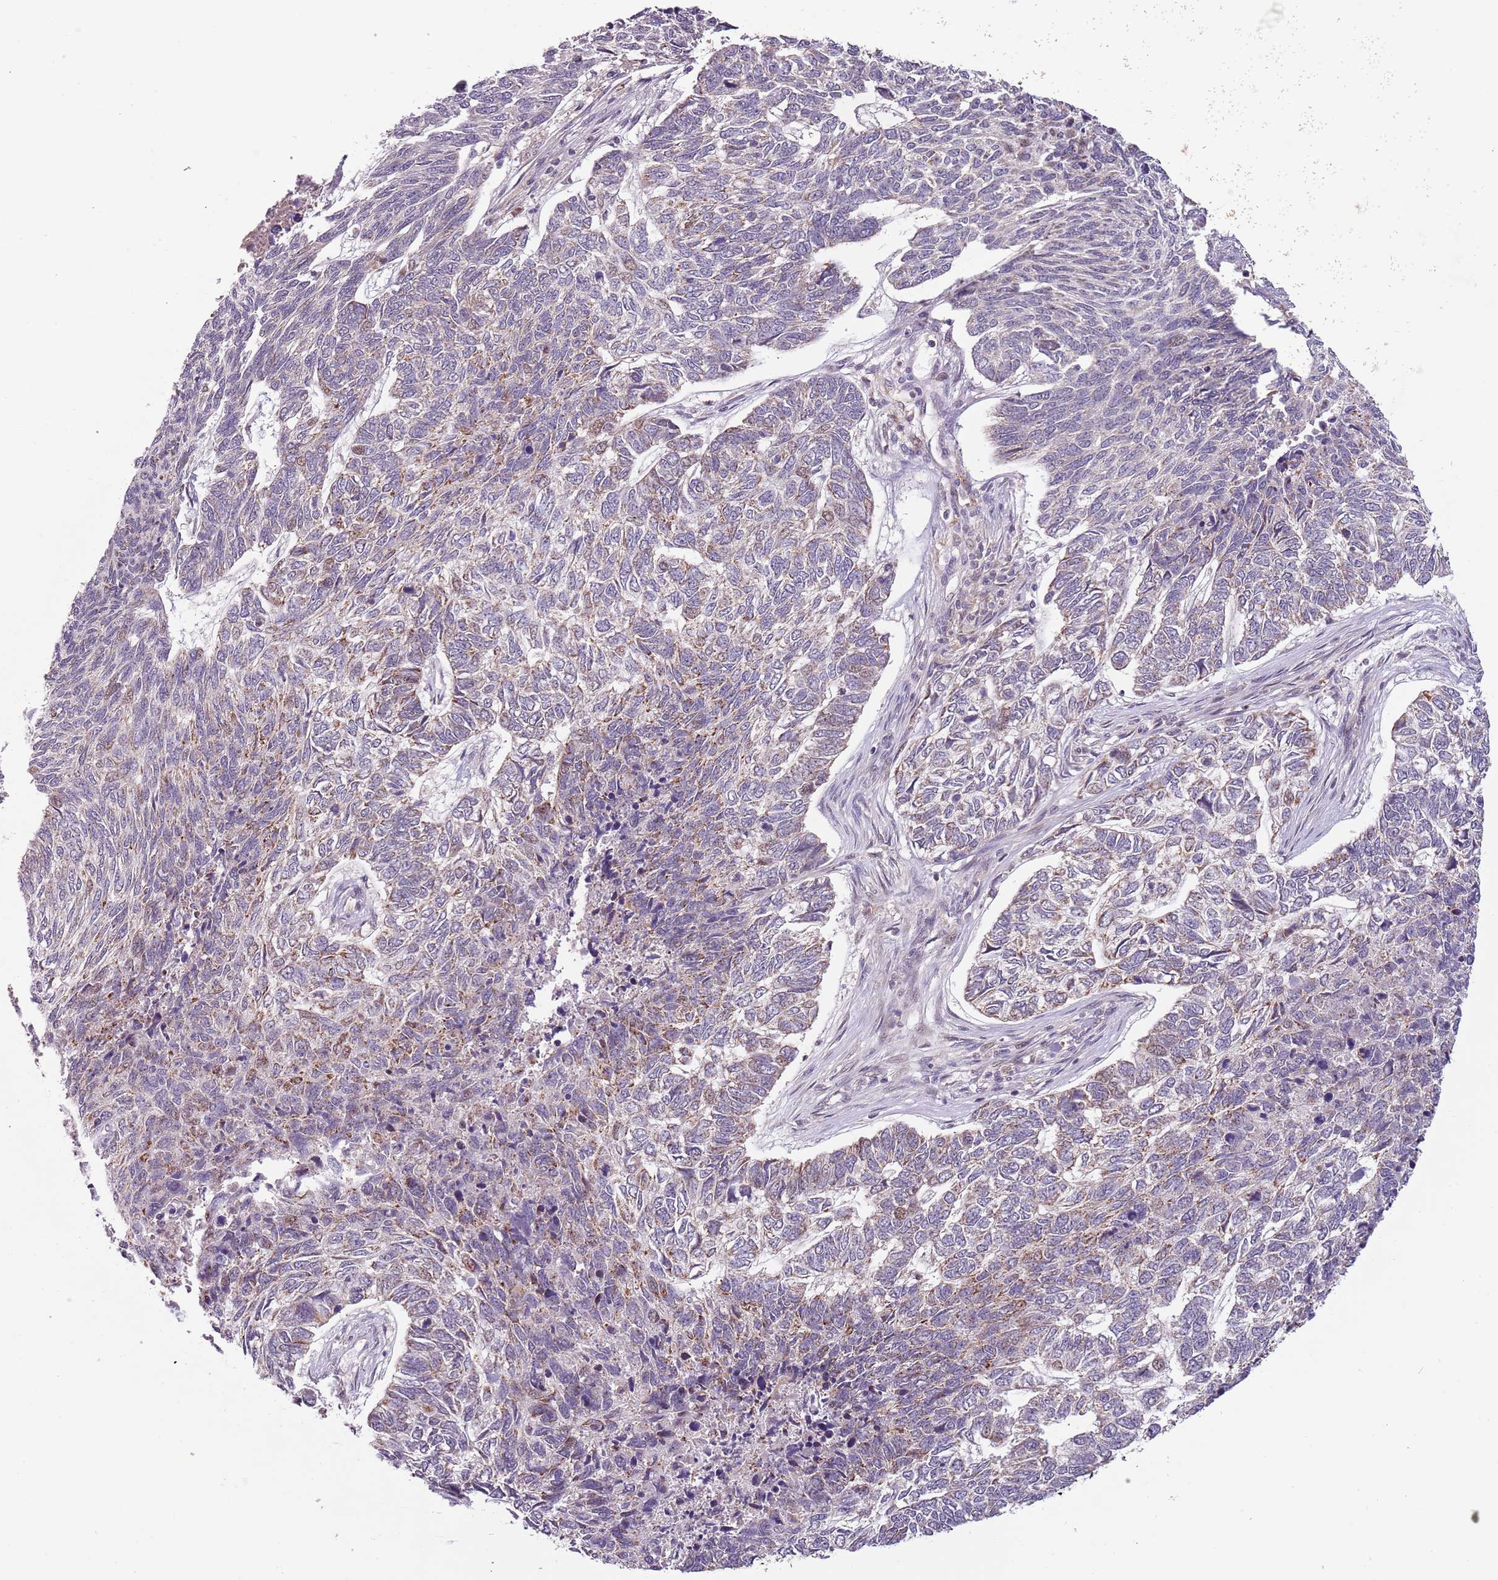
{"staining": {"intensity": "weak", "quantity": "<25%", "location": "cytoplasmic/membranous"}, "tissue": "skin cancer", "cell_type": "Tumor cells", "image_type": "cancer", "snomed": [{"axis": "morphology", "description": "Basal cell carcinoma"}, {"axis": "topography", "description": "Skin"}], "caption": "IHC image of neoplastic tissue: human skin cancer stained with DAB displays no significant protein expression in tumor cells. (DAB immunohistochemistry visualized using brightfield microscopy, high magnification).", "gene": "ULK3", "patient": {"sex": "female", "age": 65}}